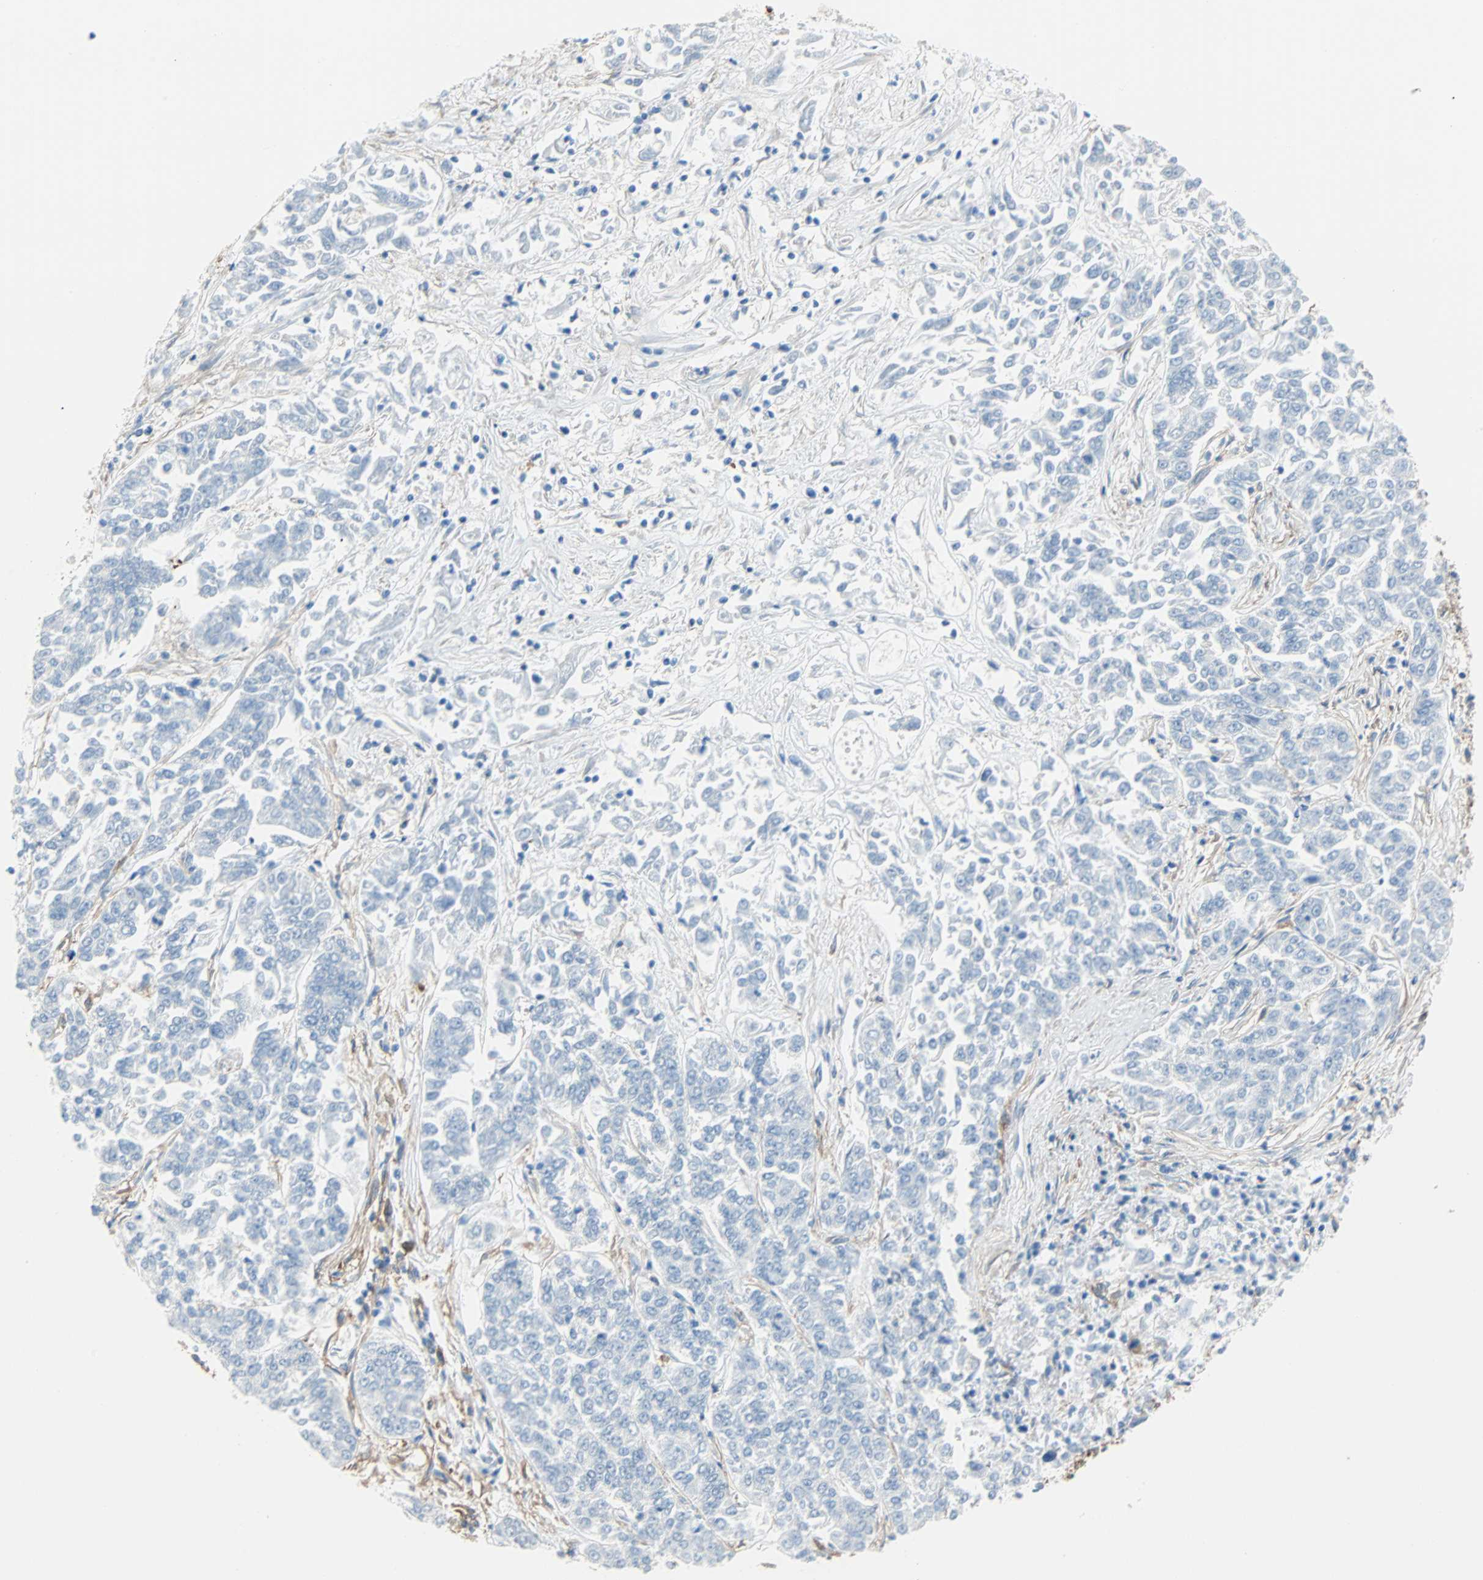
{"staining": {"intensity": "negative", "quantity": "none", "location": "none"}, "tissue": "lung cancer", "cell_type": "Tumor cells", "image_type": "cancer", "snomed": [{"axis": "morphology", "description": "Adenocarcinoma, NOS"}, {"axis": "topography", "description": "Lung"}], "caption": "High power microscopy histopathology image of an immunohistochemistry (IHC) micrograph of adenocarcinoma (lung), revealing no significant positivity in tumor cells.", "gene": "EPB41L2", "patient": {"sex": "male", "age": 84}}